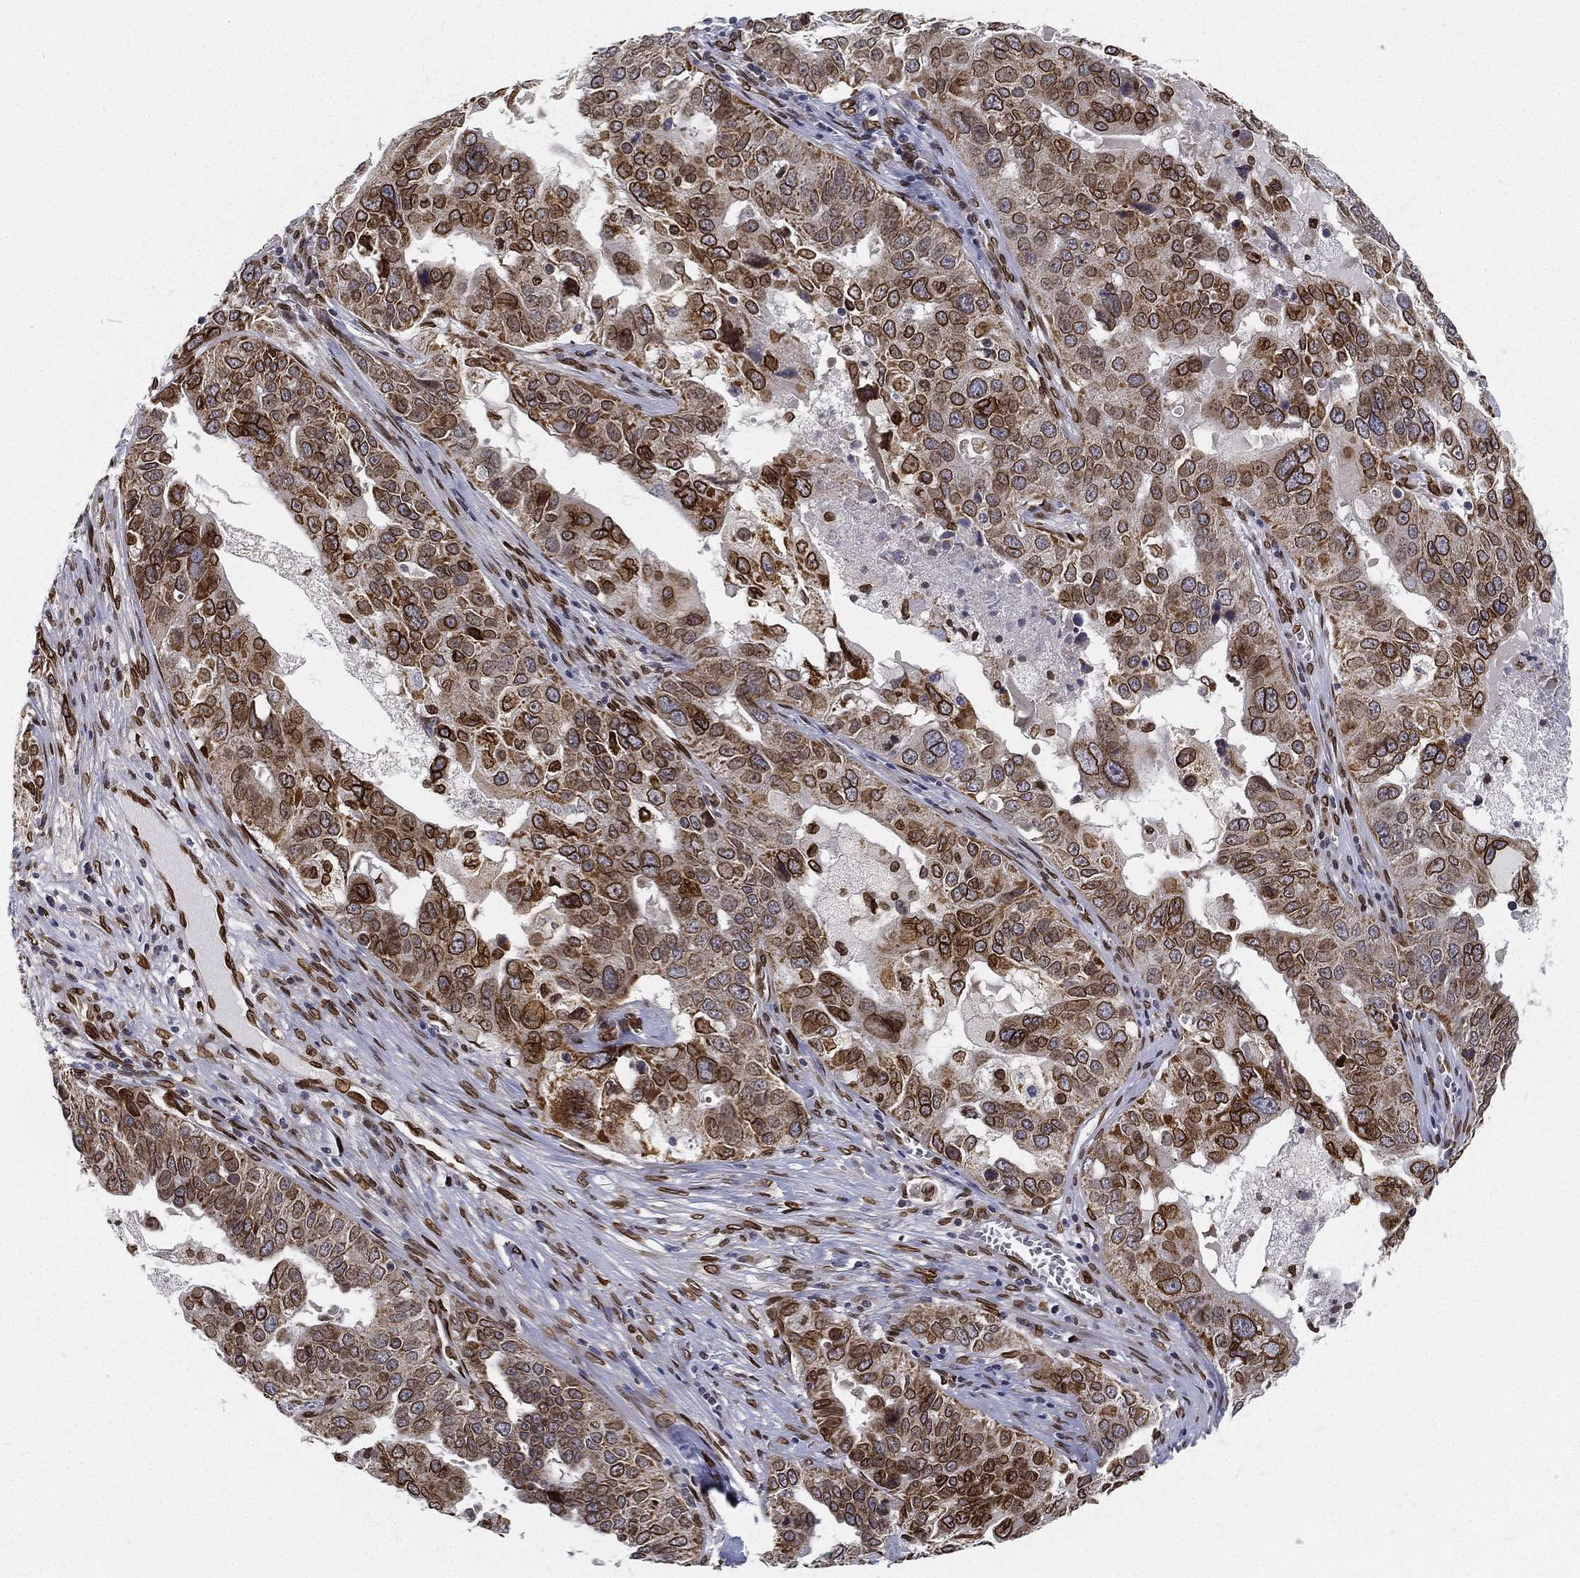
{"staining": {"intensity": "strong", "quantity": ">75%", "location": "cytoplasmic/membranous,nuclear"}, "tissue": "ovarian cancer", "cell_type": "Tumor cells", "image_type": "cancer", "snomed": [{"axis": "morphology", "description": "Carcinoma, endometroid"}, {"axis": "topography", "description": "Soft tissue"}, {"axis": "topography", "description": "Ovary"}], "caption": "An image of human ovarian endometroid carcinoma stained for a protein reveals strong cytoplasmic/membranous and nuclear brown staining in tumor cells.", "gene": "PALB2", "patient": {"sex": "female", "age": 52}}